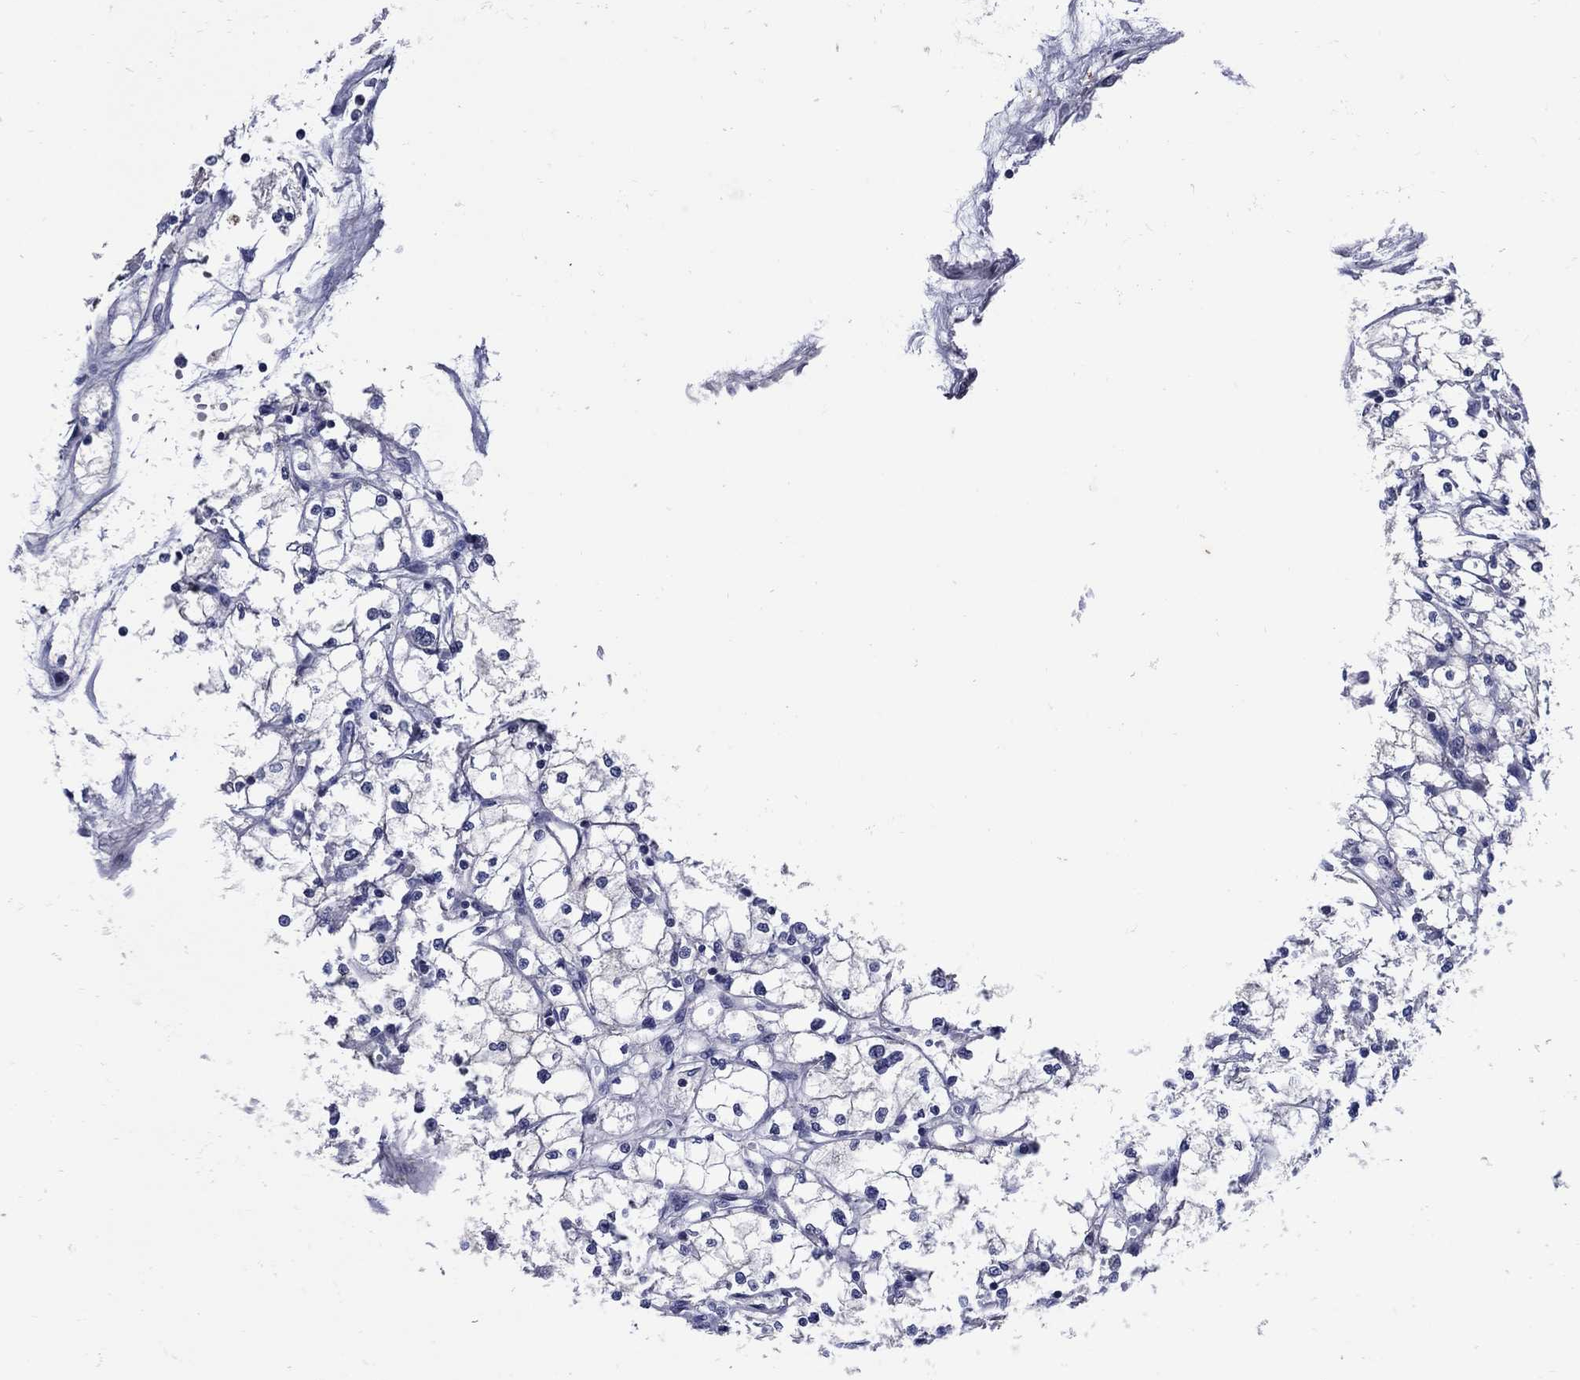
{"staining": {"intensity": "negative", "quantity": "none", "location": "none"}, "tissue": "renal cancer", "cell_type": "Tumor cells", "image_type": "cancer", "snomed": [{"axis": "morphology", "description": "Adenocarcinoma, NOS"}, {"axis": "topography", "description": "Kidney"}], "caption": "The histopathology image exhibits no significant positivity in tumor cells of renal cancer (adenocarcinoma).", "gene": "TYMS", "patient": {"sex": "male", "age": 67}}